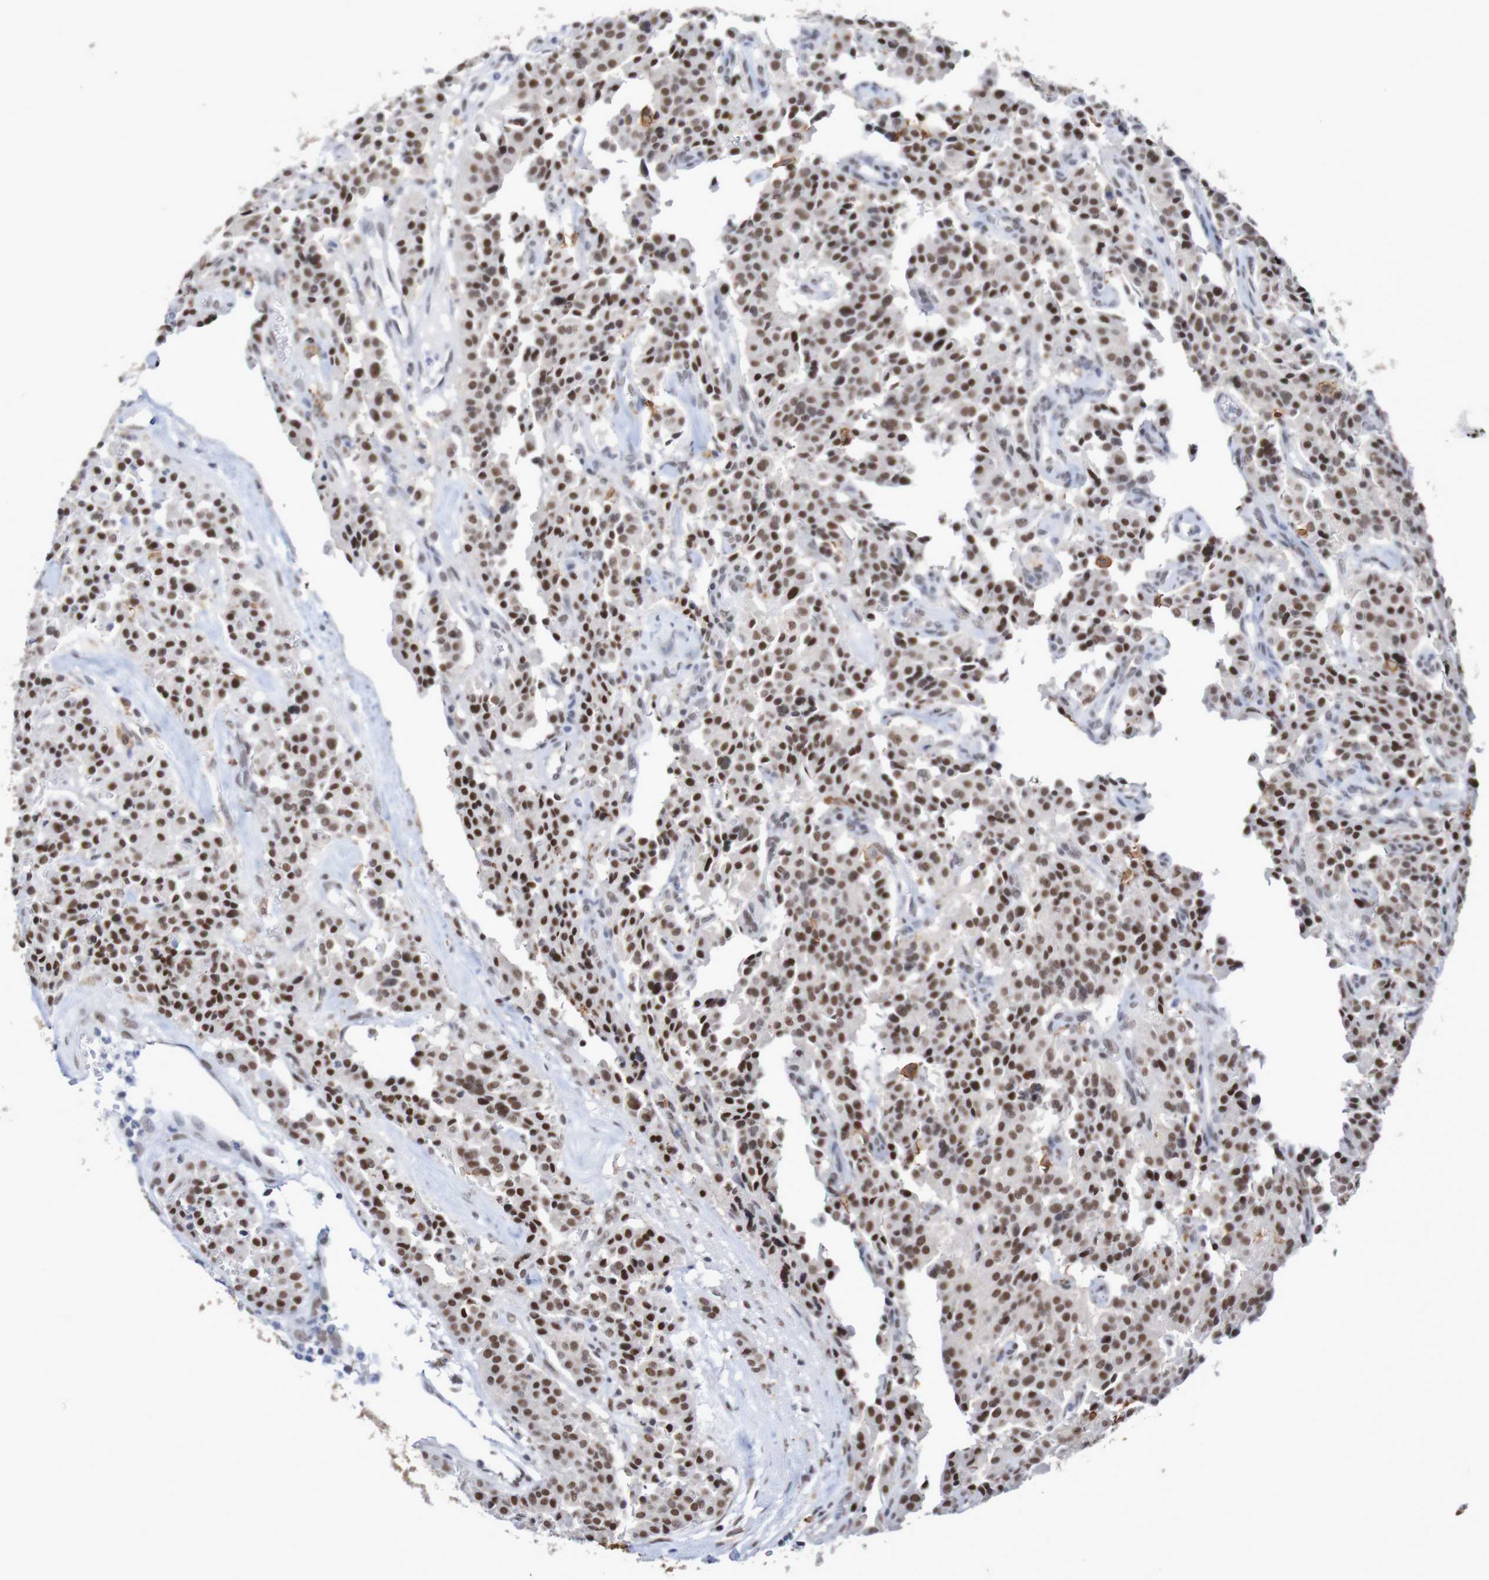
{"staining": {"intensity": "strong", "quantity": ">75%", "location": "nuclear"}, "tissue": "carcinoid", "cell_type": "Tumor cells", "image_type": "cancer", "snomed": [{"axis": "morphology", "description": "Carcinoid, malignant, NOS"}, {"axis": "topography", "description": "Lung"}], "caption": "Immunohistochemical staining of human malignant carcinoid demonstrates strong nuclear protein staining in approximately >75% of tumor cells. The protein of interest is stained brown, and the nuclei are stained in blue (DAB IHC with brightfield microscopy, high magnification).", "gene": "MRTFB", "patient": {"sex": "male", "age": 30}}